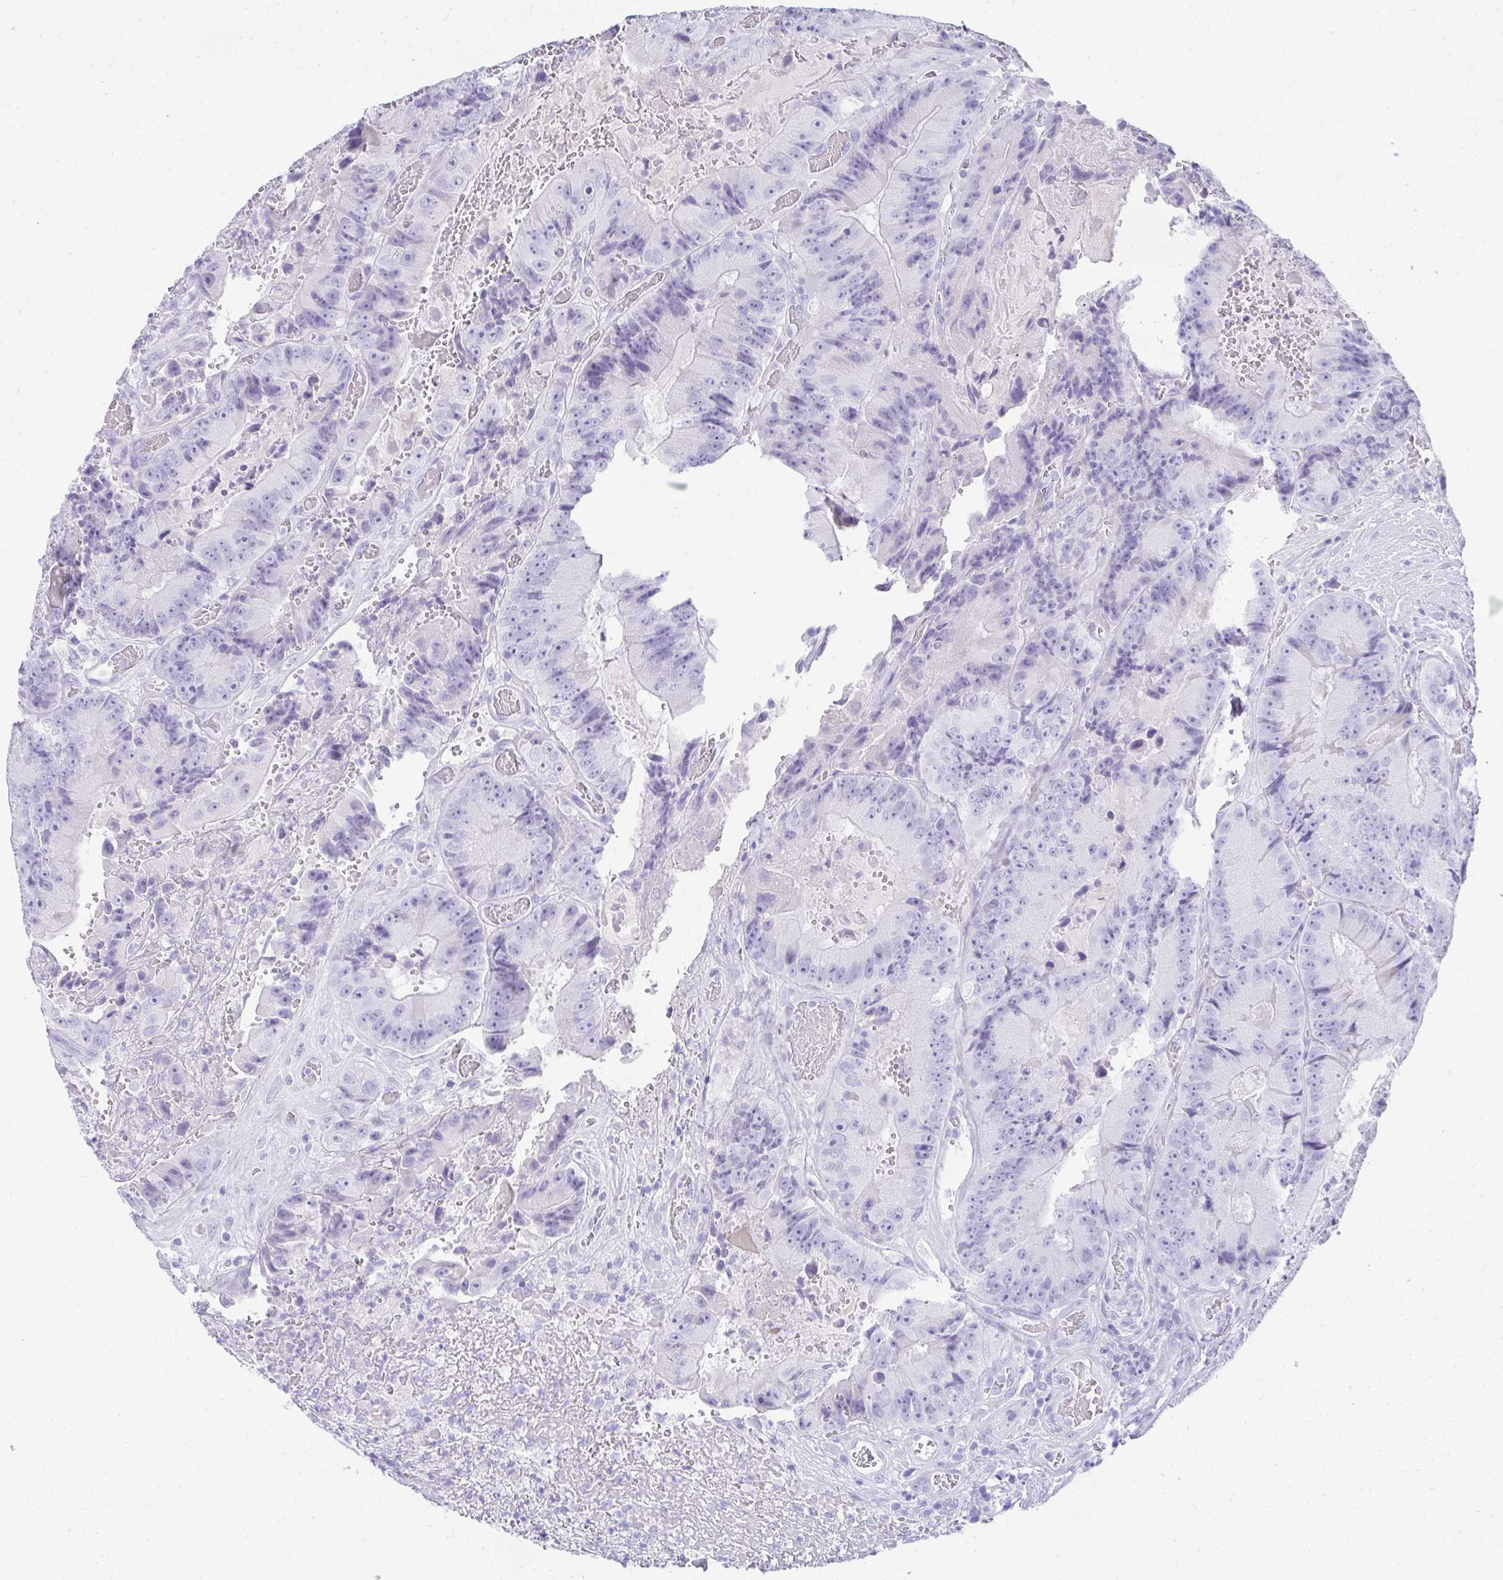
{"staining": {"intensity": "negative", "quantity": "none", "location": "none"}, "tissue": "colorectal cancer", "cell_type": "Tumor cells", "image_type": "cancer", "snomed": [{"axis": "morphology", "description": "Adenocarcinoma, NOS"}, {"axis": "topography", "description": "Colon"}], "caption": "There is no significant expression in tumor cells of colorectal cancer.", "gene": "TNNT1", "patient": {"sex": "female", "age": 86}}